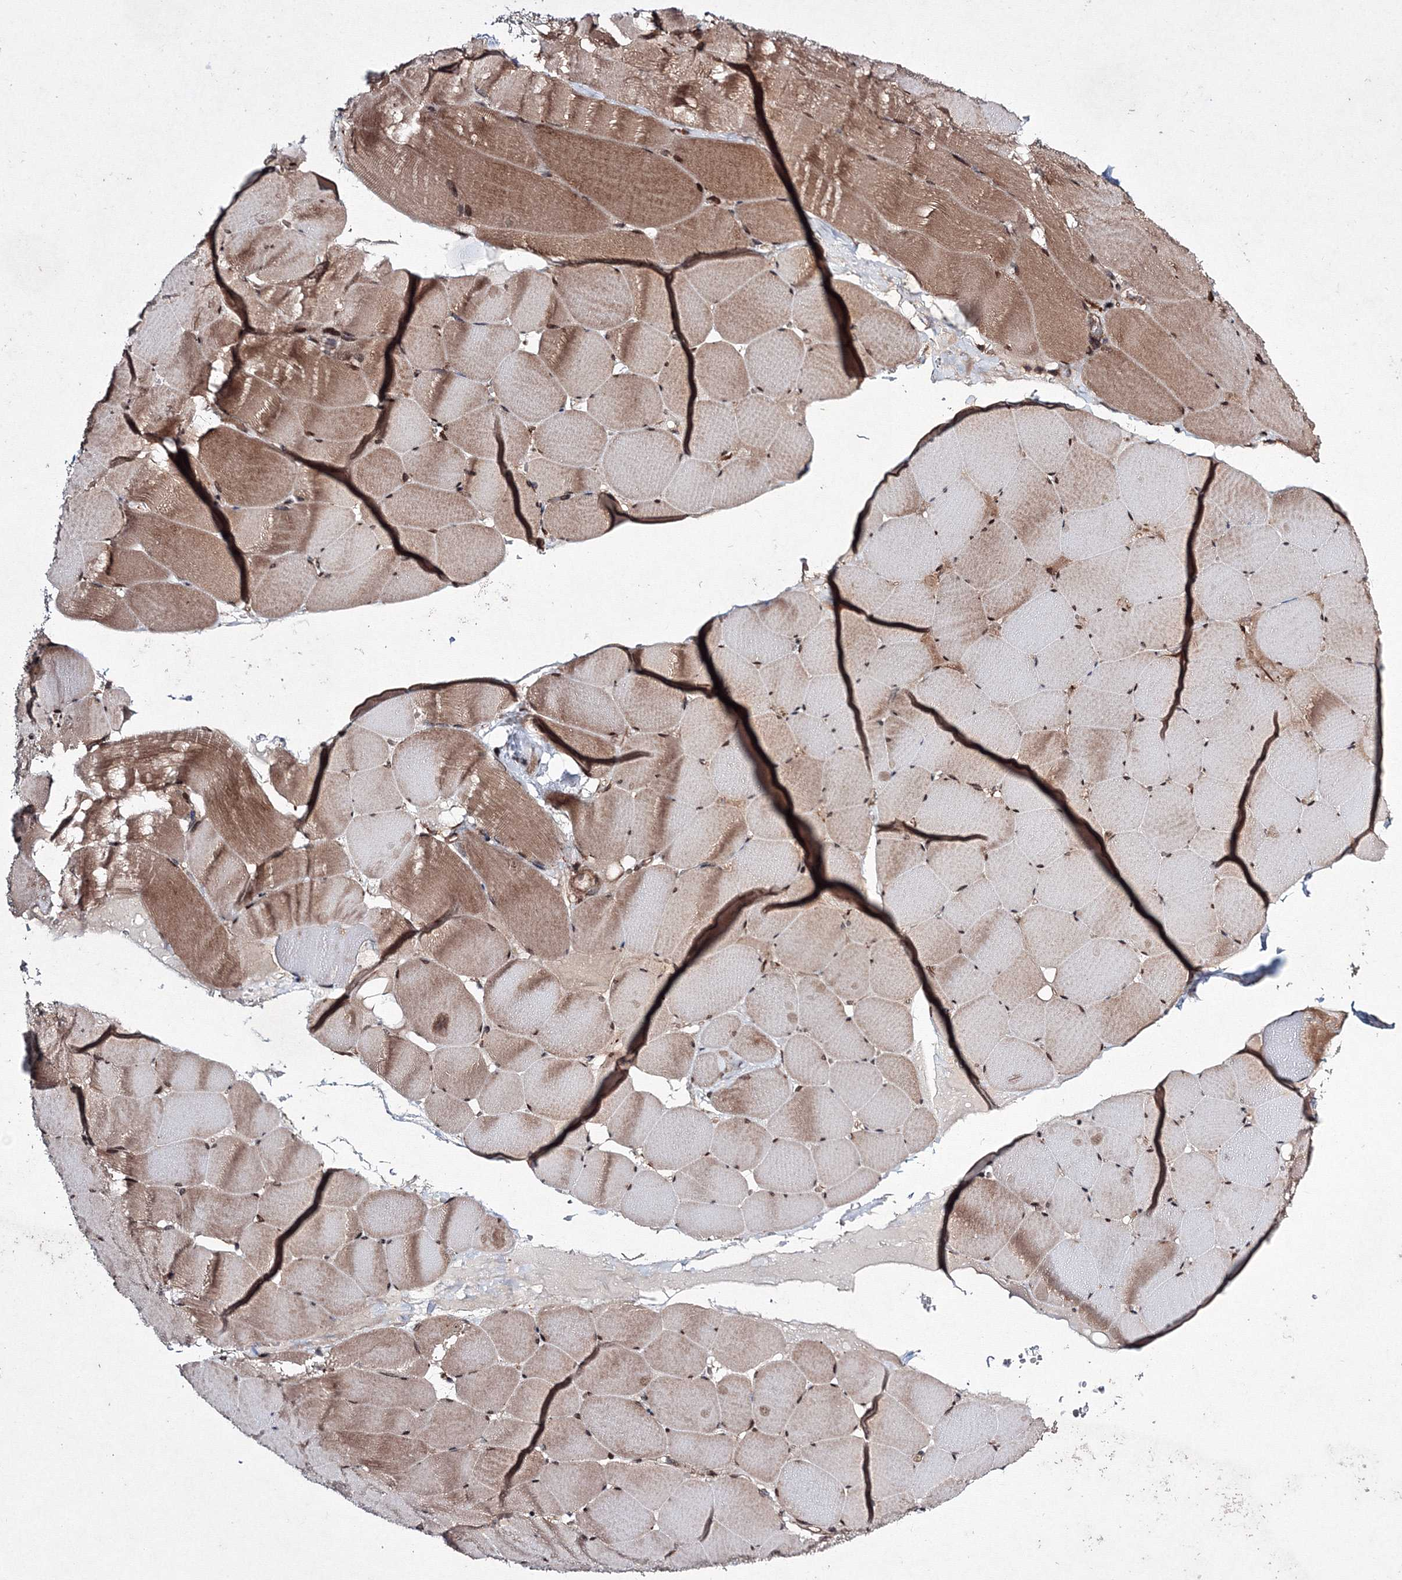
{"staining": {"intensity": "moderate", "quantity": ">75%", "location": "cytoplasmic/membranous,nuclear"}, "tissue": "skeletal muscle", "cell_type": "Myocytes", "image_type": "normal", "snomed": [{"axis": "morphology", "description": "Normal tissue, NOS"}, {"axis": "topography", "description": "Skeletal muscle"}], "caption": "A histopathology image of human skeletal muscle stained for a protein shows moderate cytoplasmic/membranous,nuclear brown staining in myocytes.", "gene": "RANBP3L", "patient": {"sex": "male", "age": 62}}